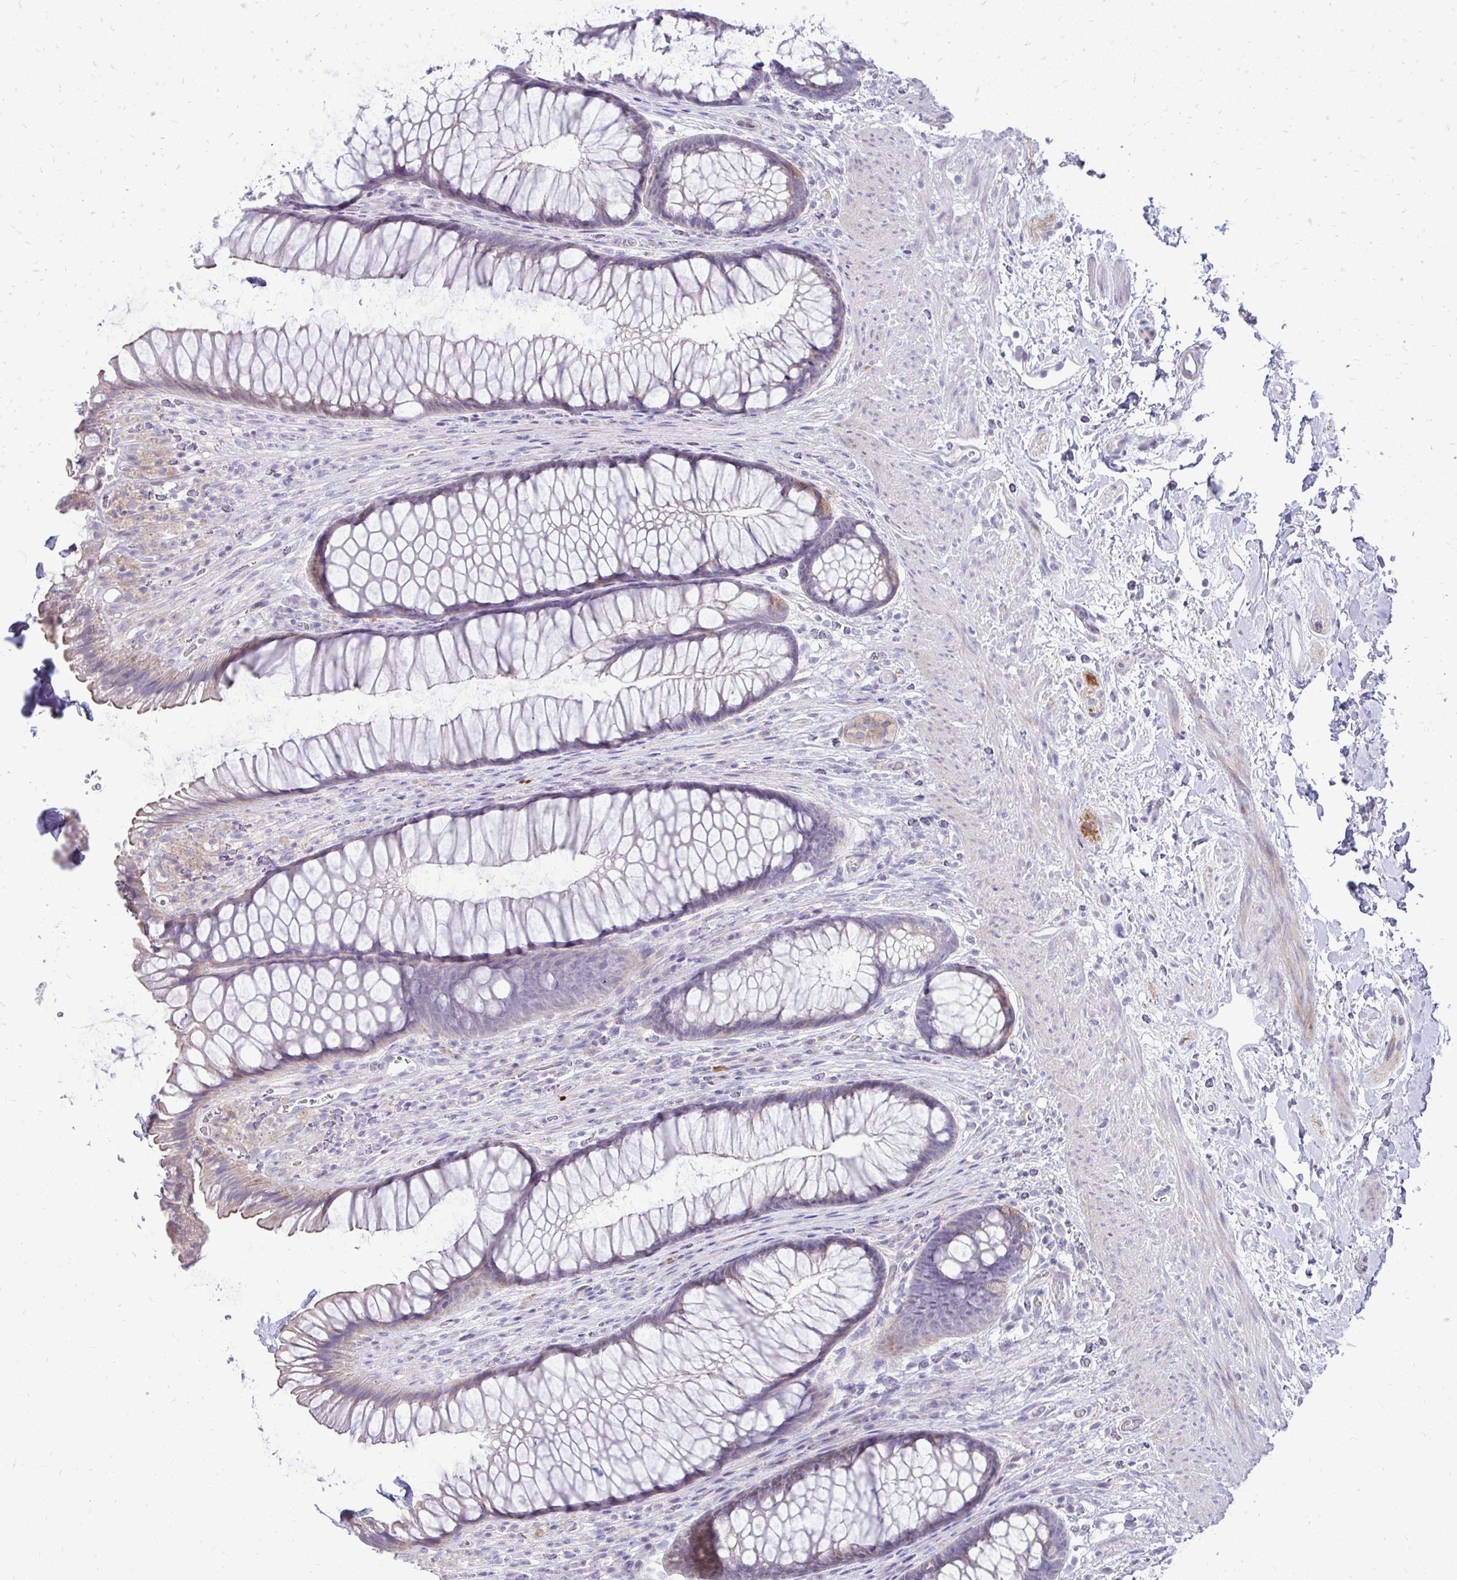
{"staining": {"intensity": "weak", "quantity": "25%-75%", "location": "cytoplasmic/membranous"}, "tissue": "rectum", "cell_type": "Glandular cells", "image_type": "normal", "snomed": [{"axis": "morphology", "description": "Normal tissue, NOS"}, {"axis": "topography", "description": "Rectum"}], "caption": "Brown immunohistochemical staining in benign human rectum reveals weak cytoplasmic/membranous positivity in approximately 25%-75% of glandular cells.", "gene": "OR8D1", "patient": {"sex": "male", "age": 53}}